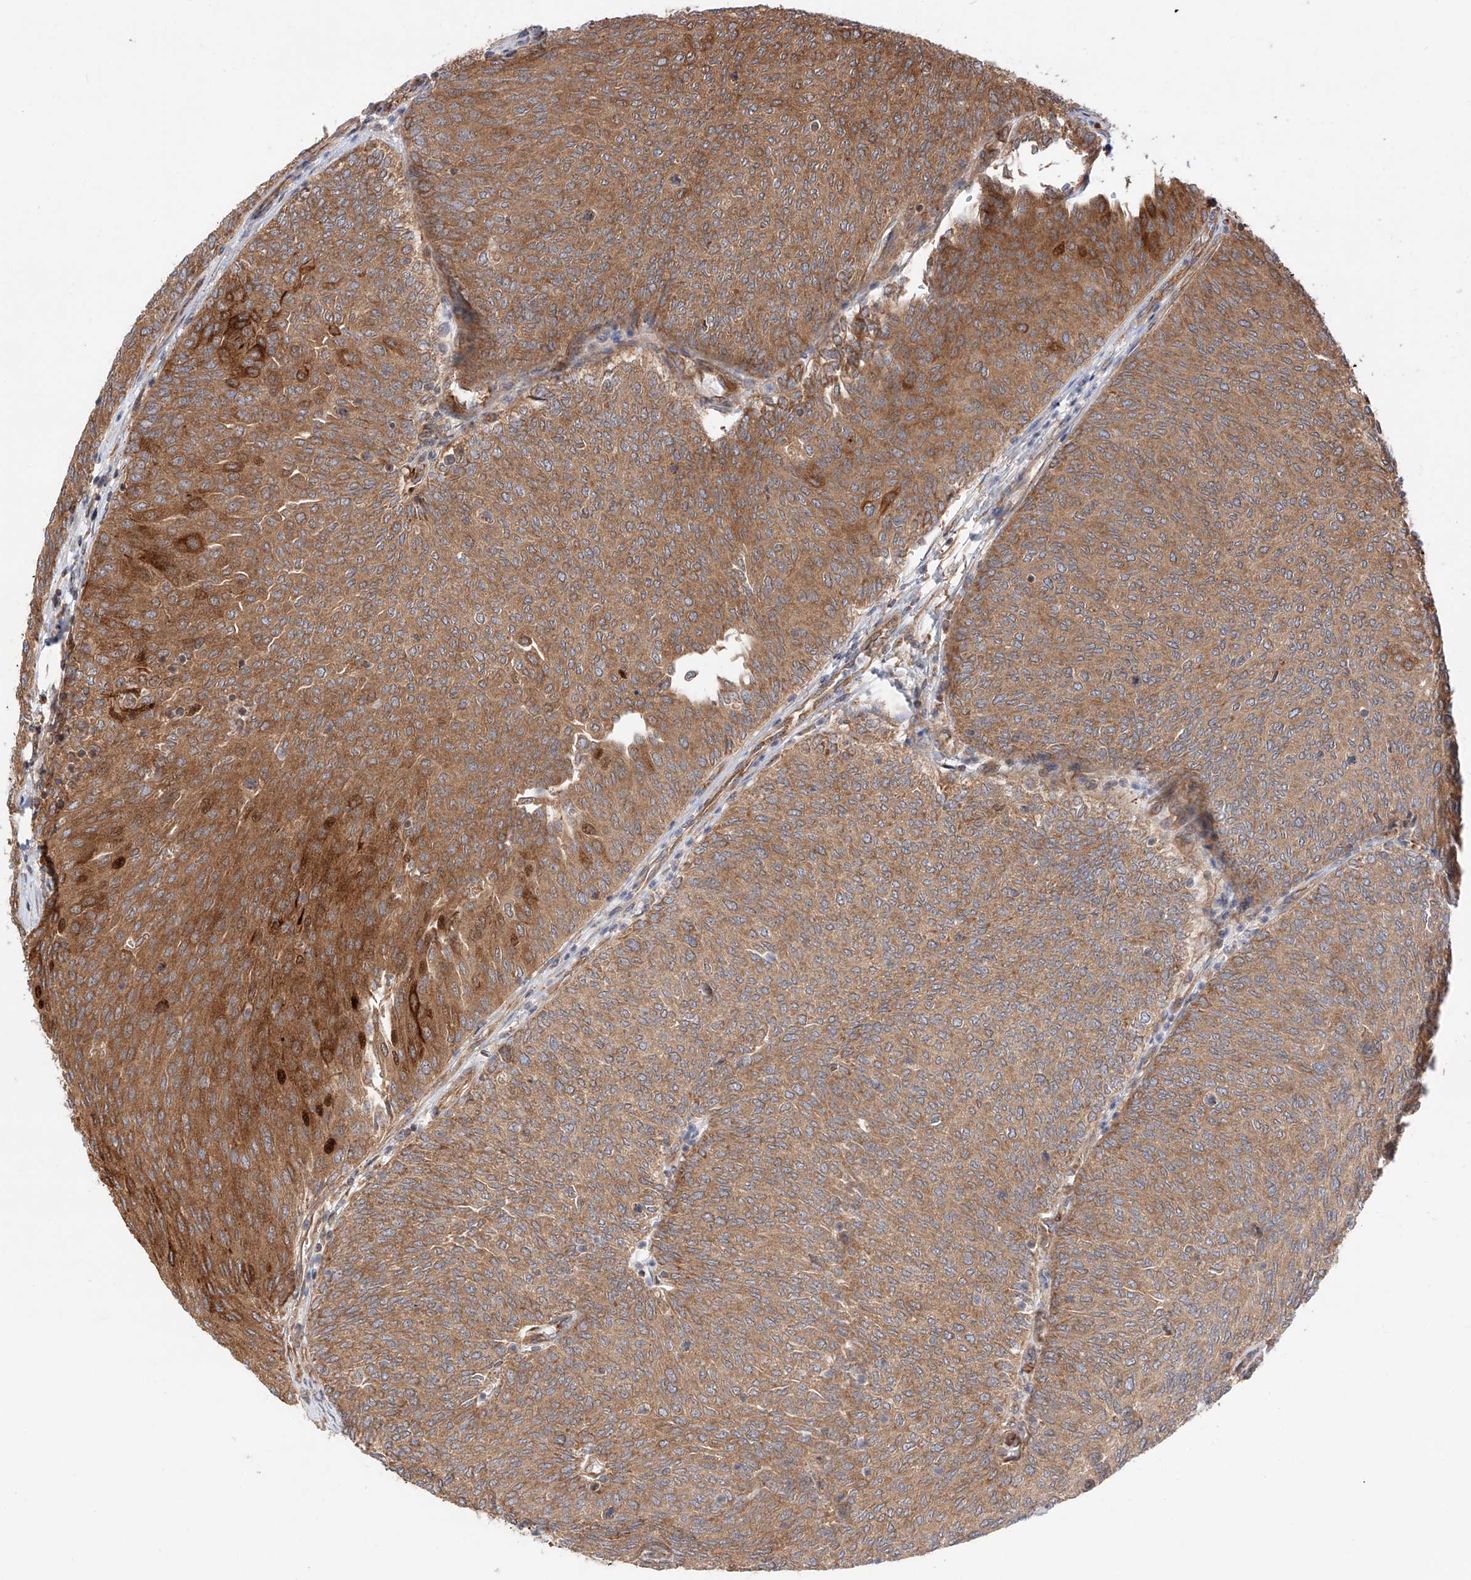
{"staining": {"intensity": "moderate", "quantity": ">75%", "location": "cytoplasmic/membranous"}, "tissue": "urothelial cancer", "cell_type": "Tumor cells", "image_type": "cancer", "snomed": [{"axis": "morphology", "description": "Urothelial carcinoma, Low grade"}, {"axis": "topography", "description": "Urinary bladder"}], "caption": "Urothelial cancer stained with a brown dye reveals moderate cytoplasmic/membranous positive expression in about >75% of tumor cells.", "gene": "ISCA2", "patient": {"sex": "female", "age": 79}}